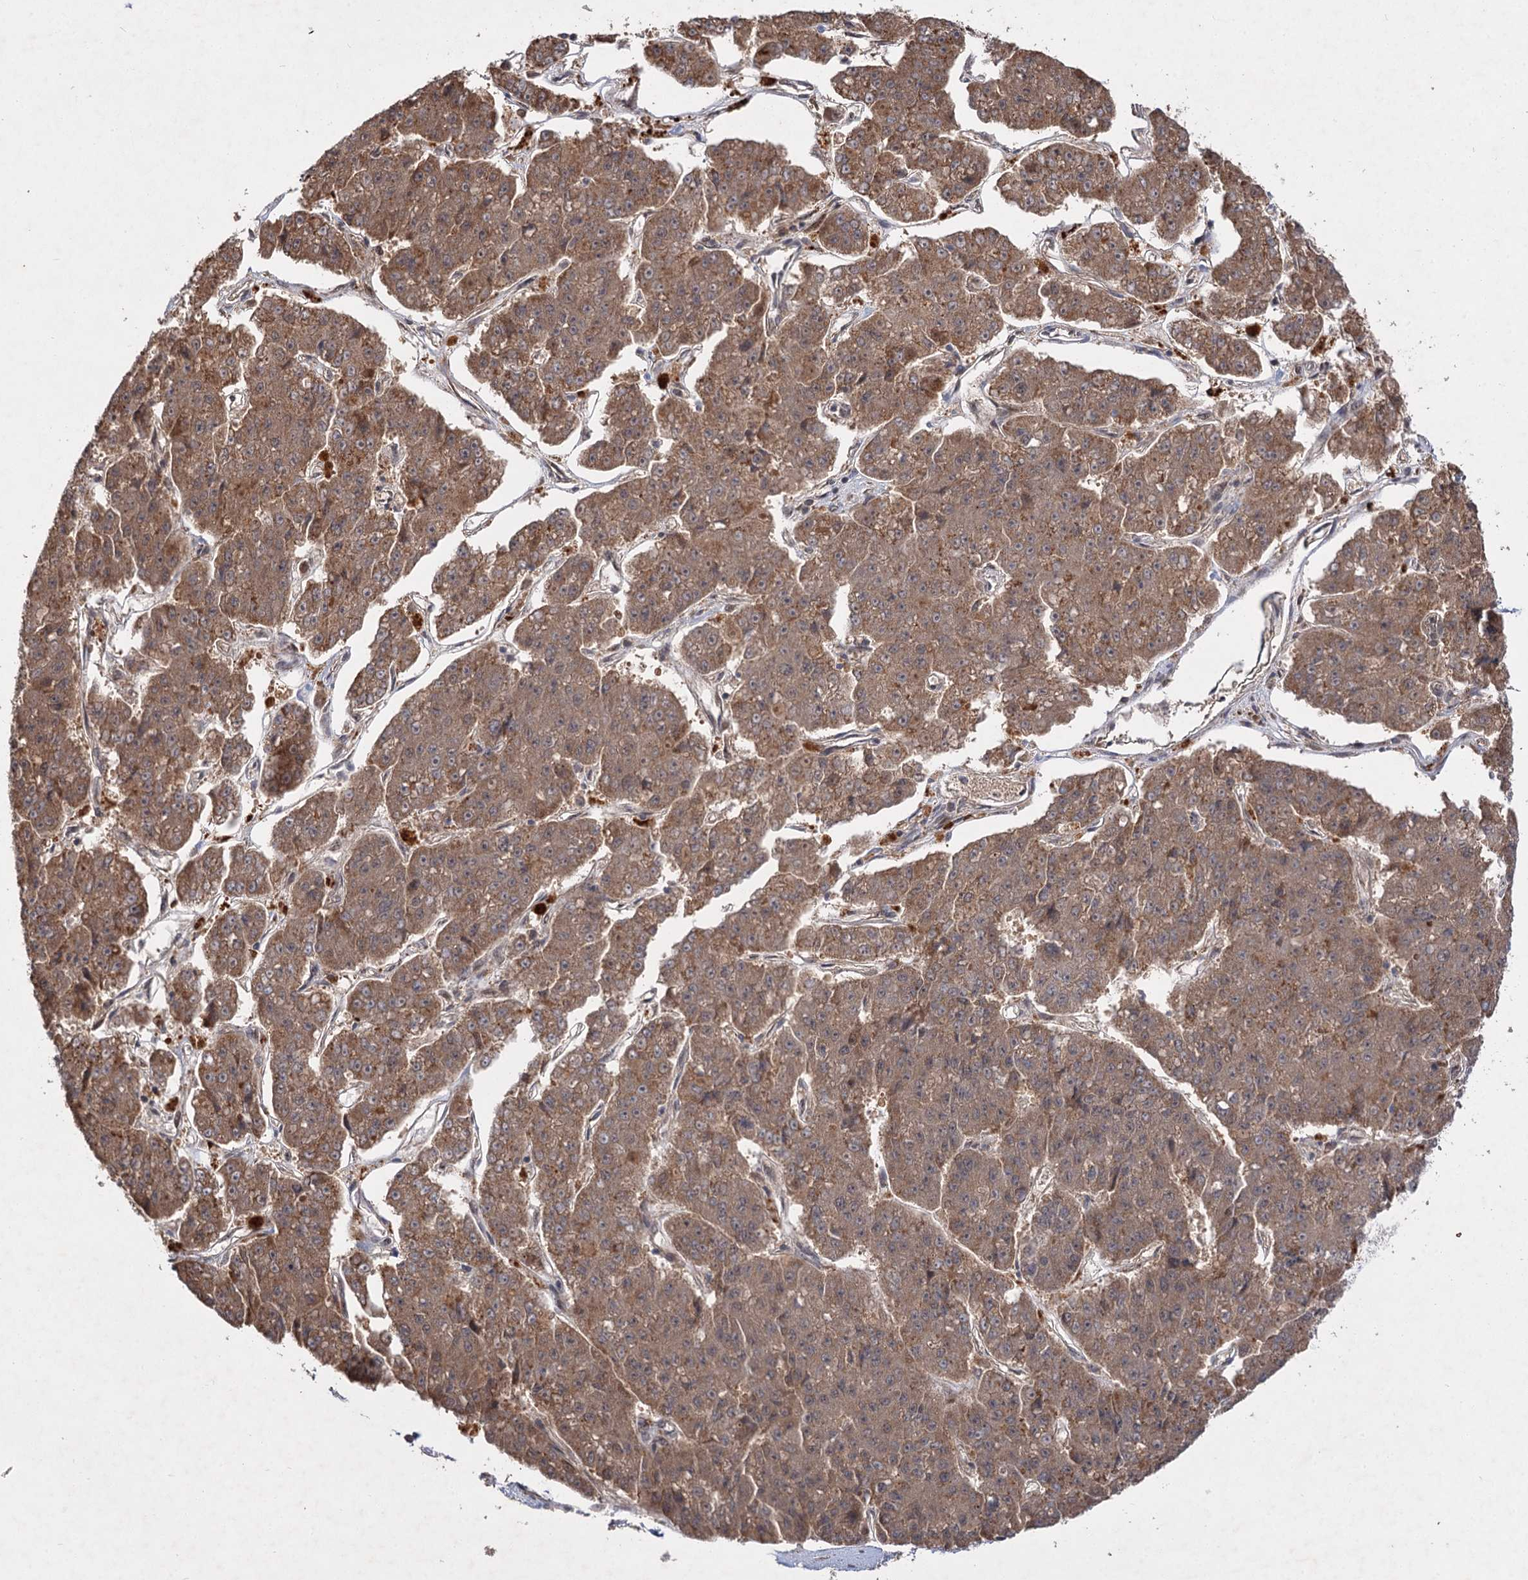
{"staining": {"intensity": "moderate", "quantity": ">75%", "location": "cytoplasmic/membranous"}, "tissue": "pancreatic cancer", "cell_type": "Tumor cells", "image_type": "cancer", "snomed": [{"axis": "morphology", "description": "Adenocarcinoma, NOS"}, {"axis": "topography", "description": "Pancreas"}], "caption": "Immunohistochemistry of human pancreatic cancer displays medium levels of moderate cytoplasmic/membranous positivity in approximately >75% of tumor cells. (IHC, brightfield microscopy, high magnification).", "gene": "FBXW8", "patient": {"sex": "male", "age": 50}}